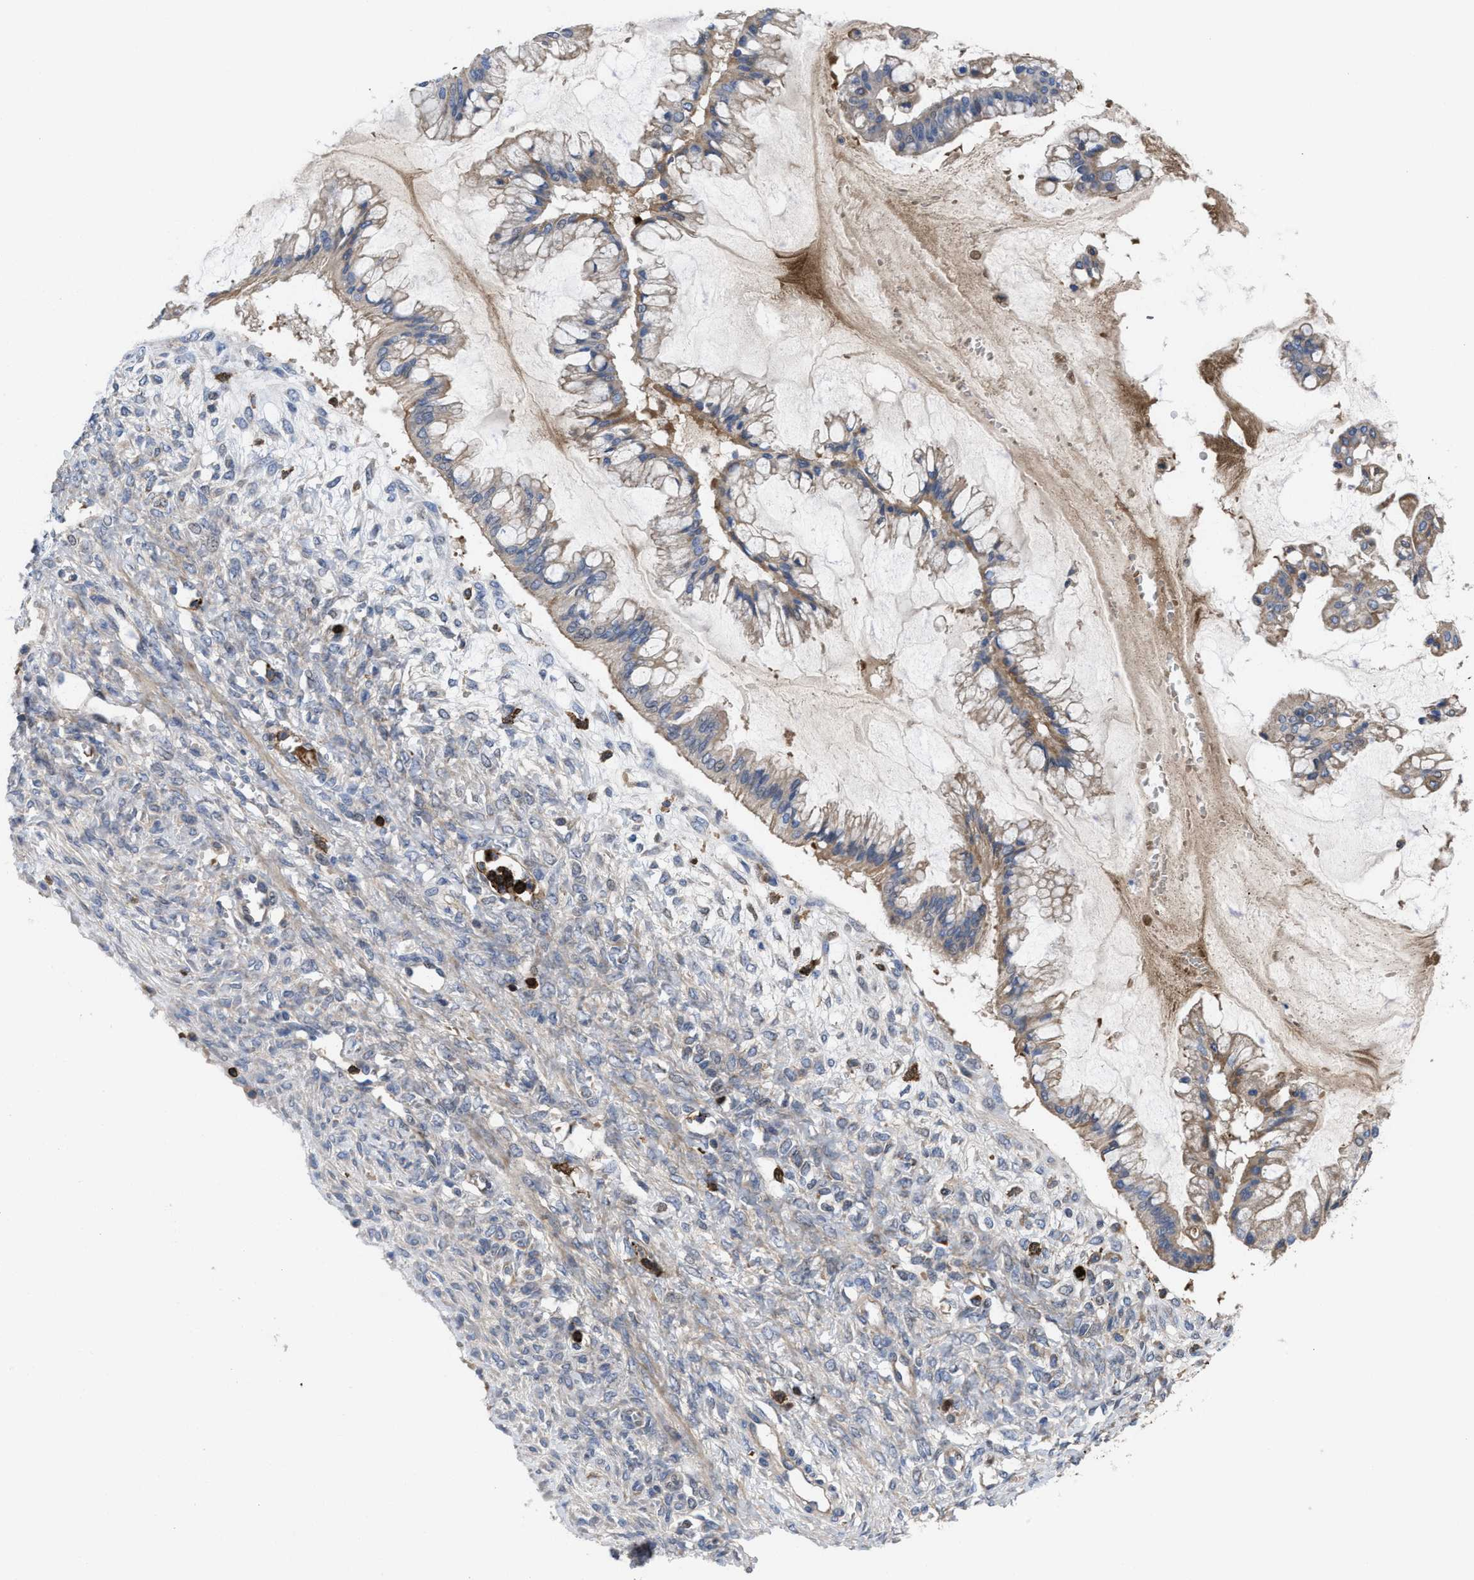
{"staining": {"intensity": "weak", "quantity": "<25%", "location": "cytoplasmic/membranous"}, "tissue": "ovarian cancer", "cell_type": "Tumor cells", "image_type": "cancer", "snomed": [{"axis": "morphology", "description": "Cystadenocarcinoma, mucinous, NOS"}, {"axis": "topography", "description": "Ovary"}], "caption": "This is a image of immunohistochemistry staining of ovarian mucinous cystadenocarcinoma, which shows no staining in tumor cells. (Immunohistochemistry, brightfield microscopy, high magnification).", "gene": "PTPRE", "patient": {"sex": "female", "age": 73}}